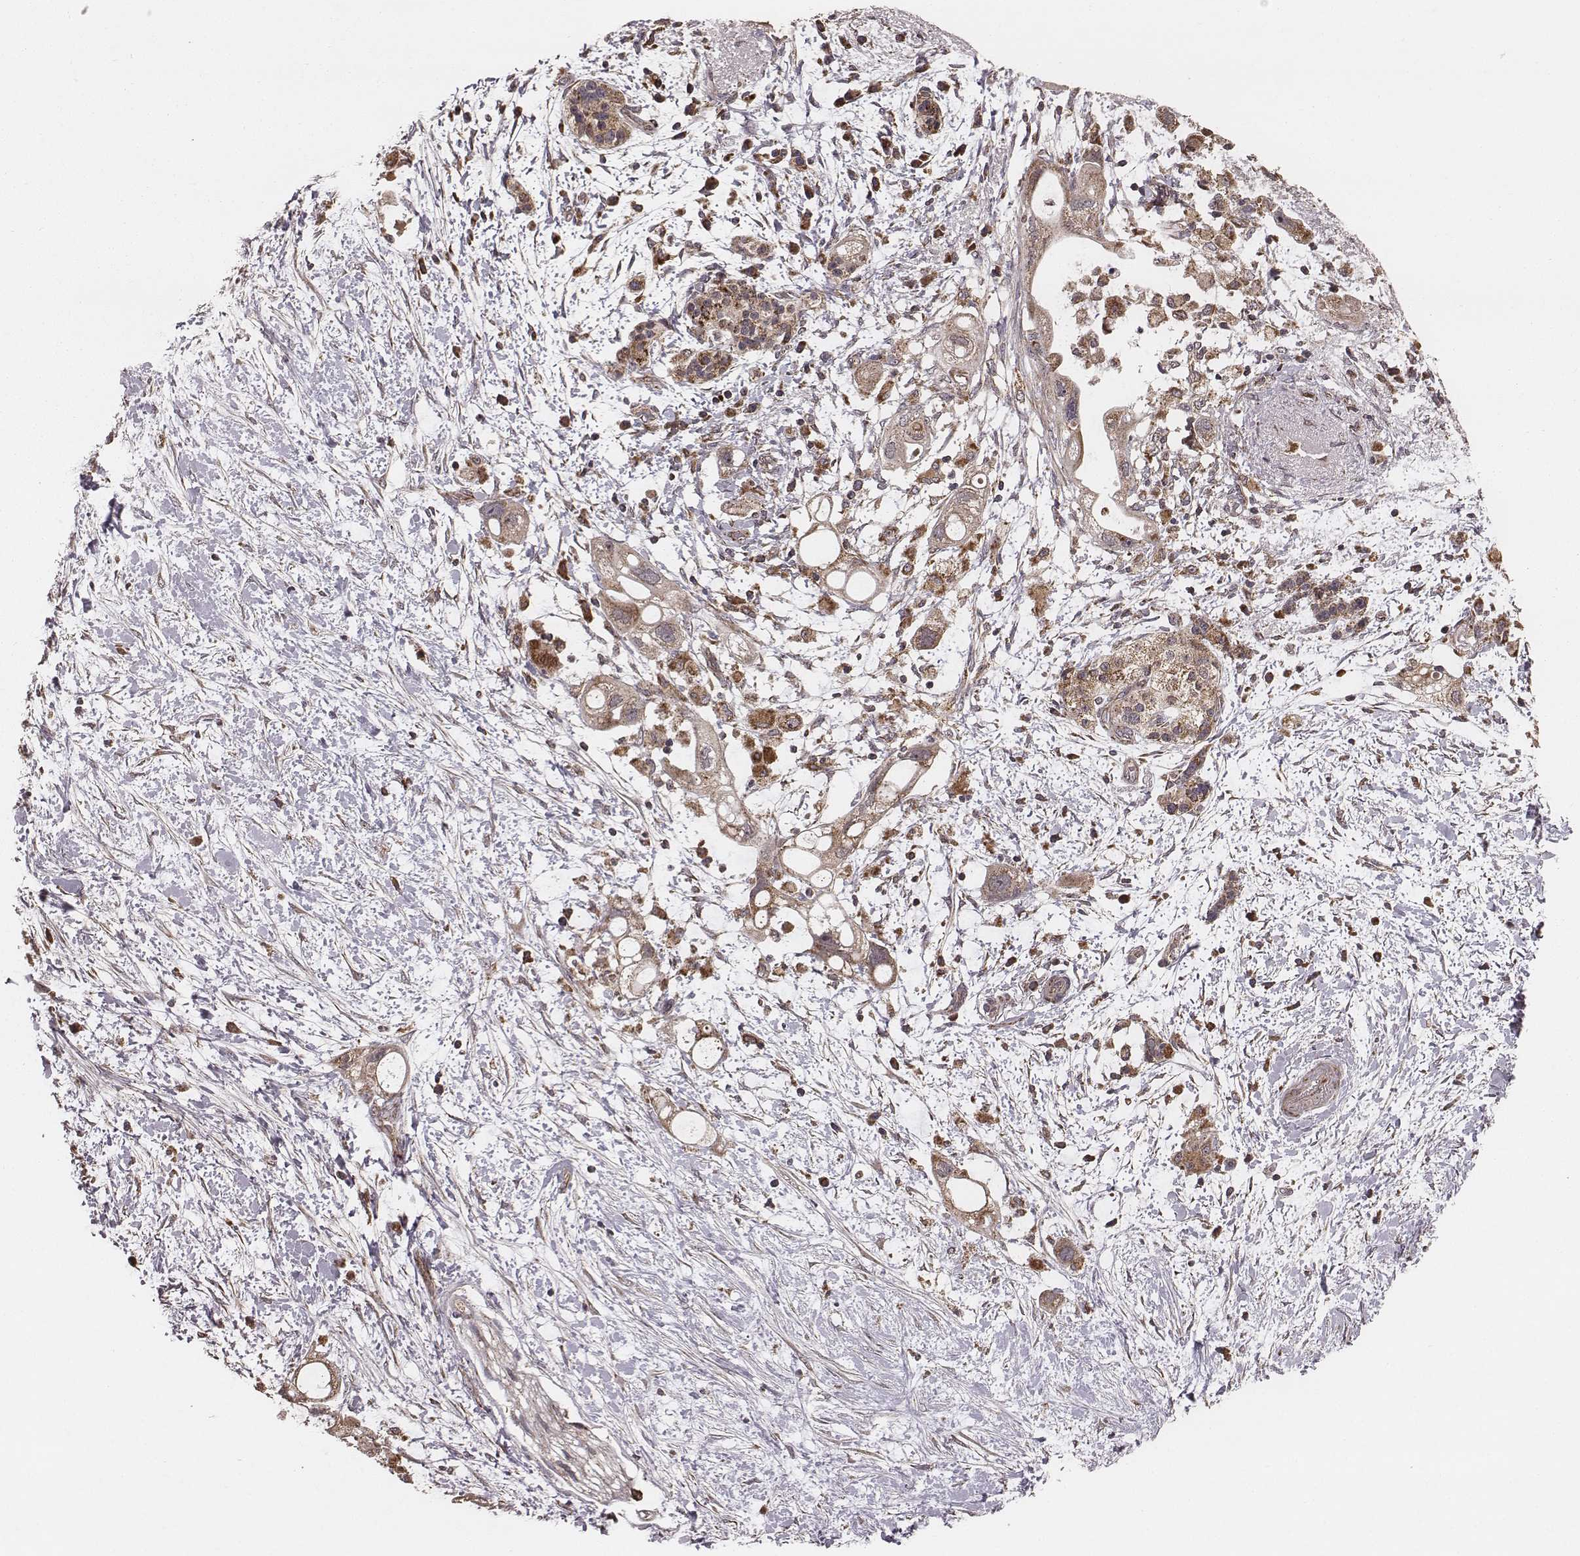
{"staining": {"intensity": "weak", "quantity": ">75%", "location": "cytoplasmic/membranous"}, "tissue": "pancreatic cancer", "cell_type": "Tumor cells", "image_type": "cancer", "snomed": [{"axis": "morphology", "description": "Adenocarcinoma, NOS"}, {"axis": "topography", "description": "Pancreas"}], "caption": "A photomicrograph of adenocarcinoma (pancreatic) stained for a protein displays weak cytoplasmic/membranous brown staining in tumor cells.", "gene": "ZDHHC21", "patient": {"sex": "female", "age": 72}}